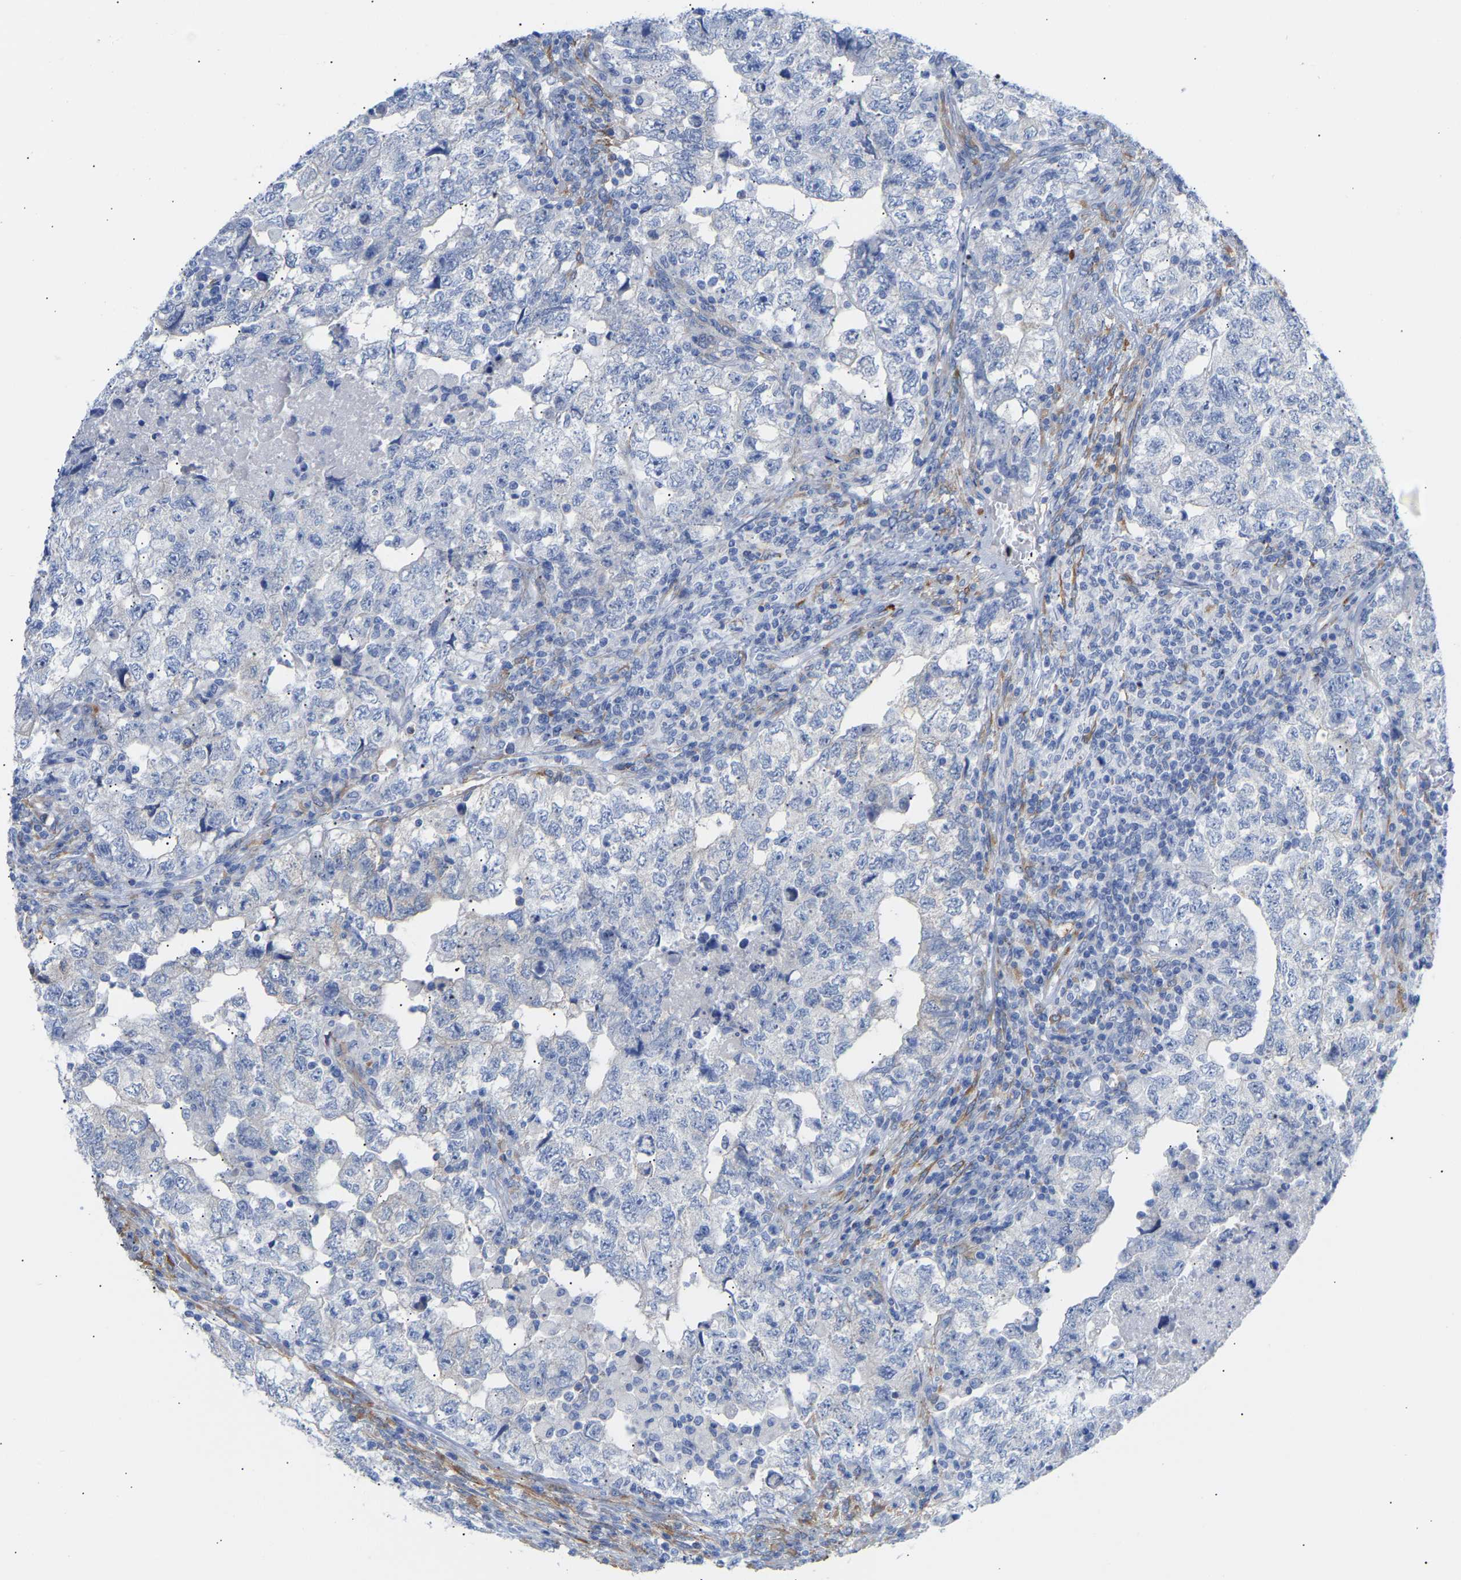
{"staining": {"intensity": "negative", "quantity": "none", "location": "none"}, "tissue": "testis cancer", "cell_type": "Tumor cells", "image_type": "cancer", "snomed": [{"axis": "morphology", "description": "Carcinoma, Embryonal, NOS"}, {"axis": "topography", "description": "Testis"}], "caption": "Protein analysis of testis cancer reveals no significant positivity in tumor cells.", "gene": "AMPH", "patient": {"sex": "male", "age": 36}}